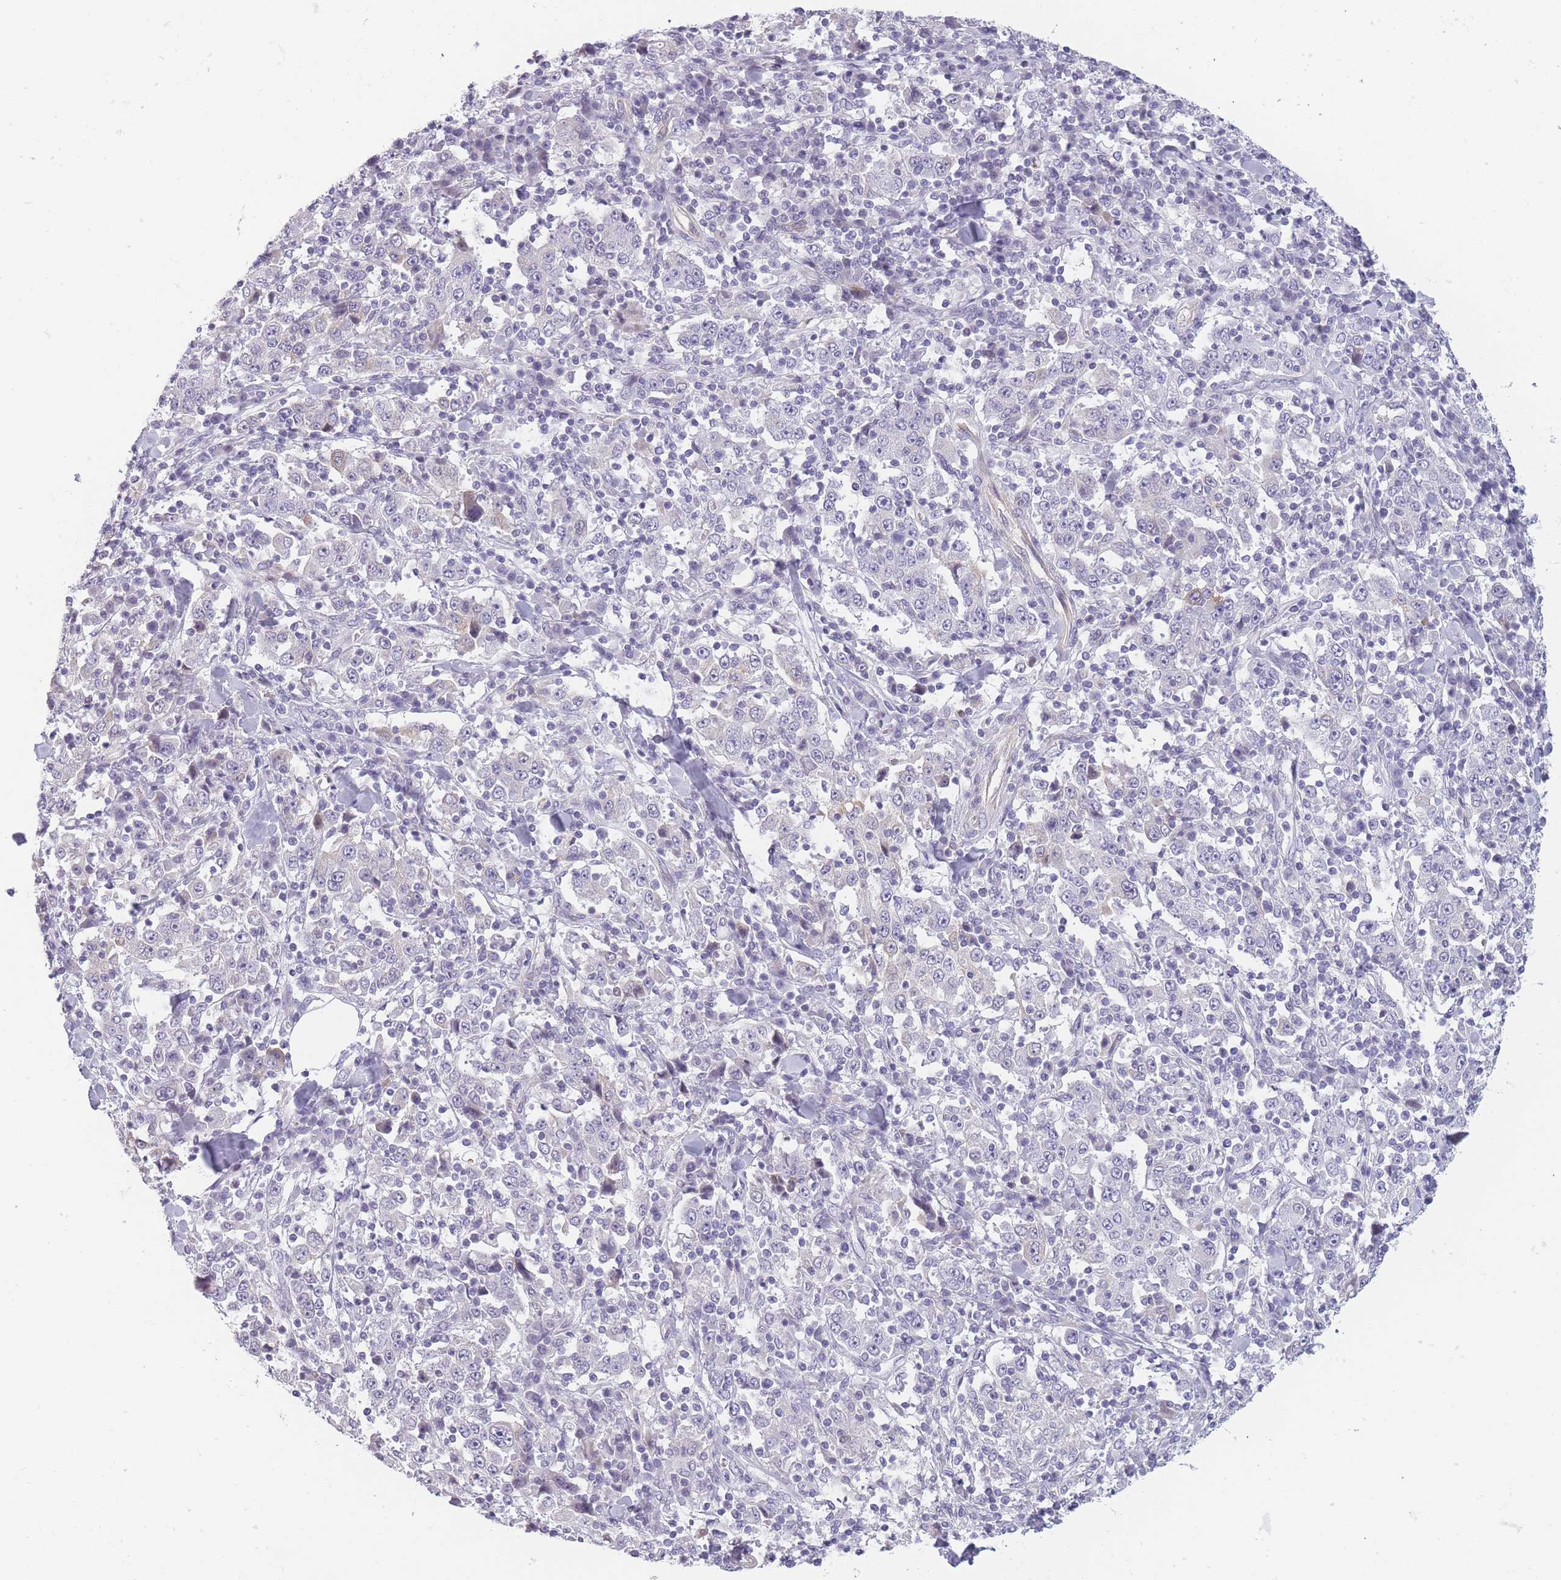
{"staining": {"intensity": "negative", "quantity": "none", "location": "none"}, "tissue": "stomach cancer", "cell_type": "Tumor cells", "image_type": "cancer", "snomed": [{"axis": "morphology", "description": "Normal tissue, NOS"}, {"axis": "morphology", "description": "Adenocarcinoma, NOS"}, {"axis": "topography", "description": "Stomach, upper"}, {"axis": "topography", "description": "Stomach"}], "caption": "Tumor cells are negative for protein expression in human adenocarcinoma (stomach).", "gene": "GGT1", "patient": {"sex": "male", "age": 59}}